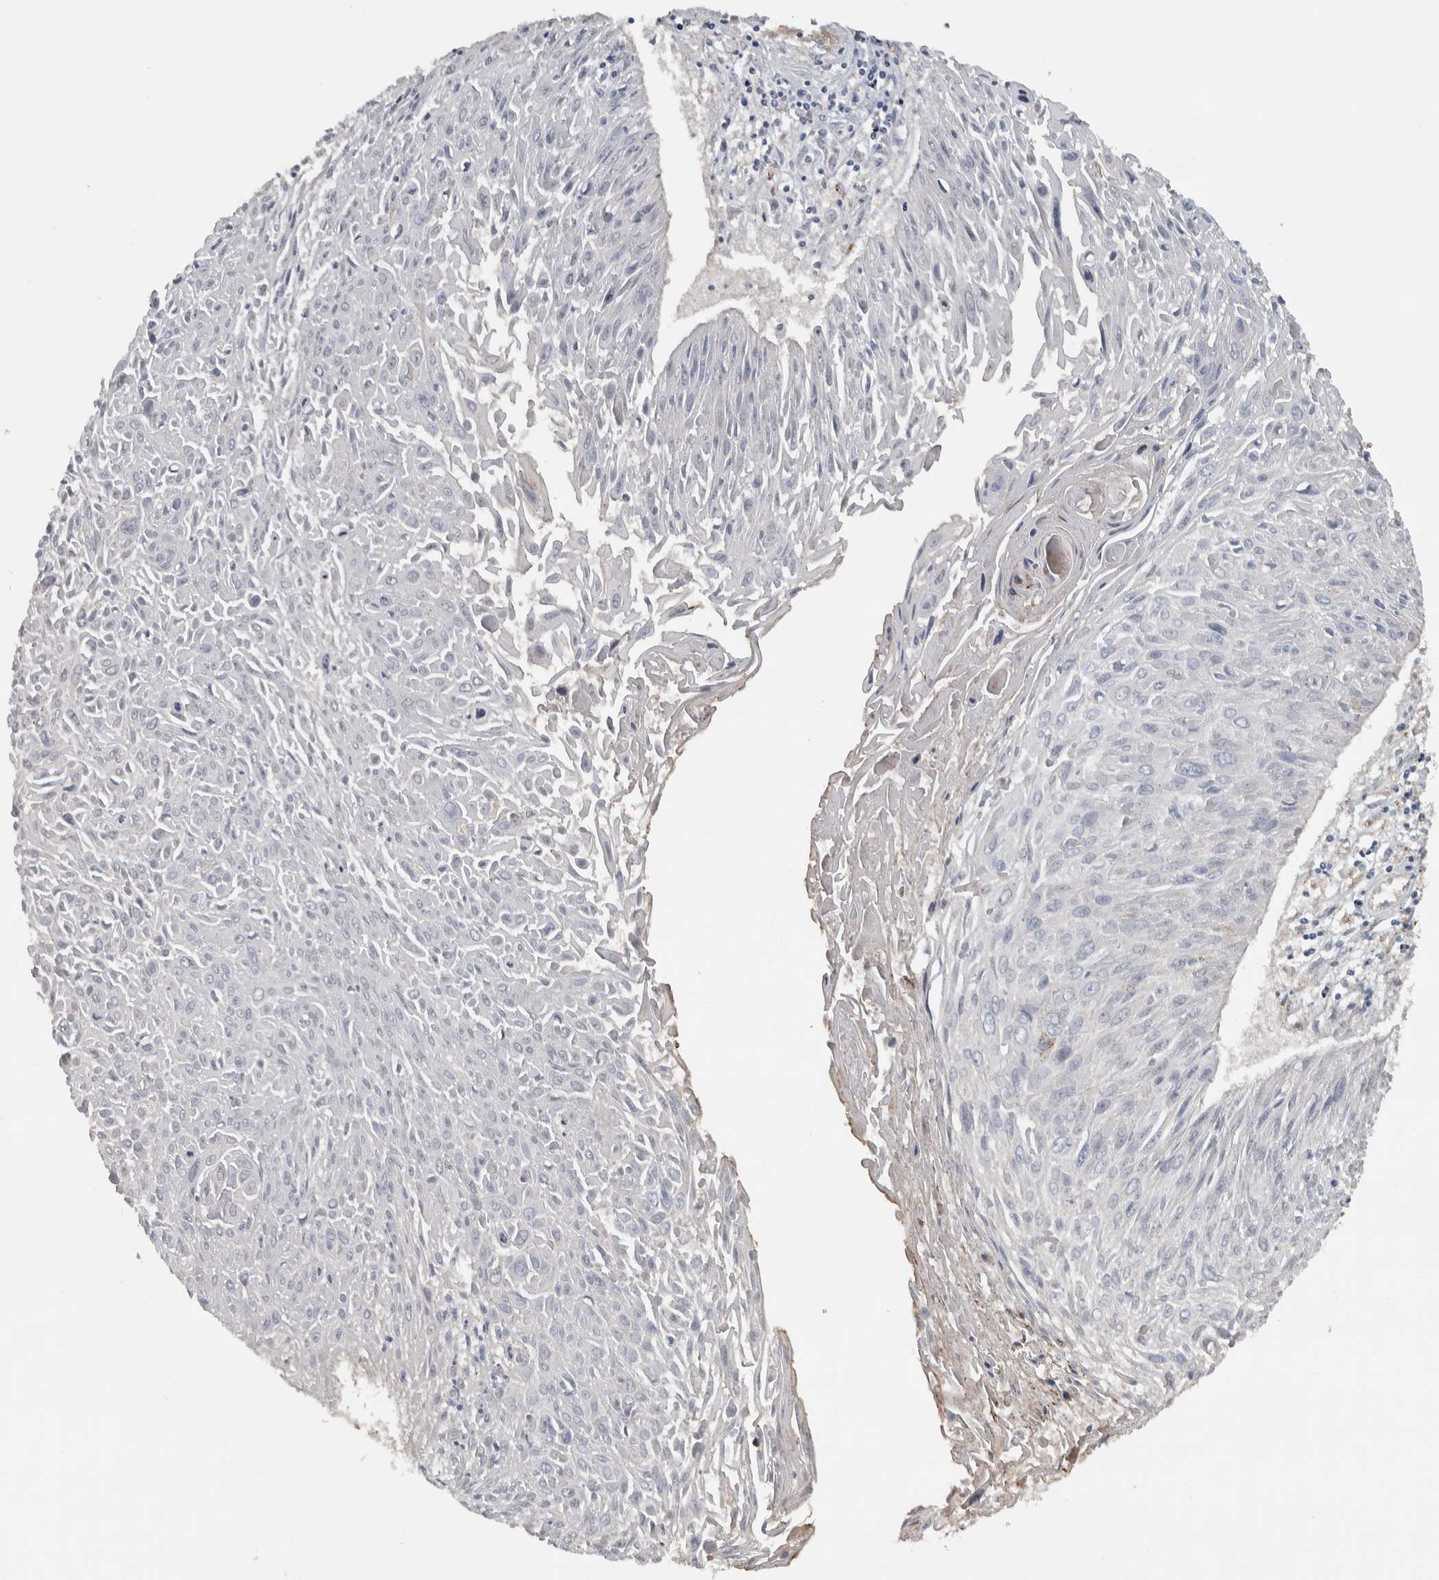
{"staining": {"intensity": "negative", "quantity": "none", "location": "none"}, "tissue": "cervical cancer", "cell_type": "Tumor cells", "image_type": "cancer", "snomed": [{"axis": "morphology", "description": "Squamous cell carcinoma, NOS"}, {"axis": "topography", "description": "Cervix"}], "caption": "IHC photomicrograph of squamous cell carcinoma (cervical) stained for a protein (brown), which demonstrates no positivity in tumor cells.", "gene": "FAM78A", "patient": {"sex": "female", "age": 51}}